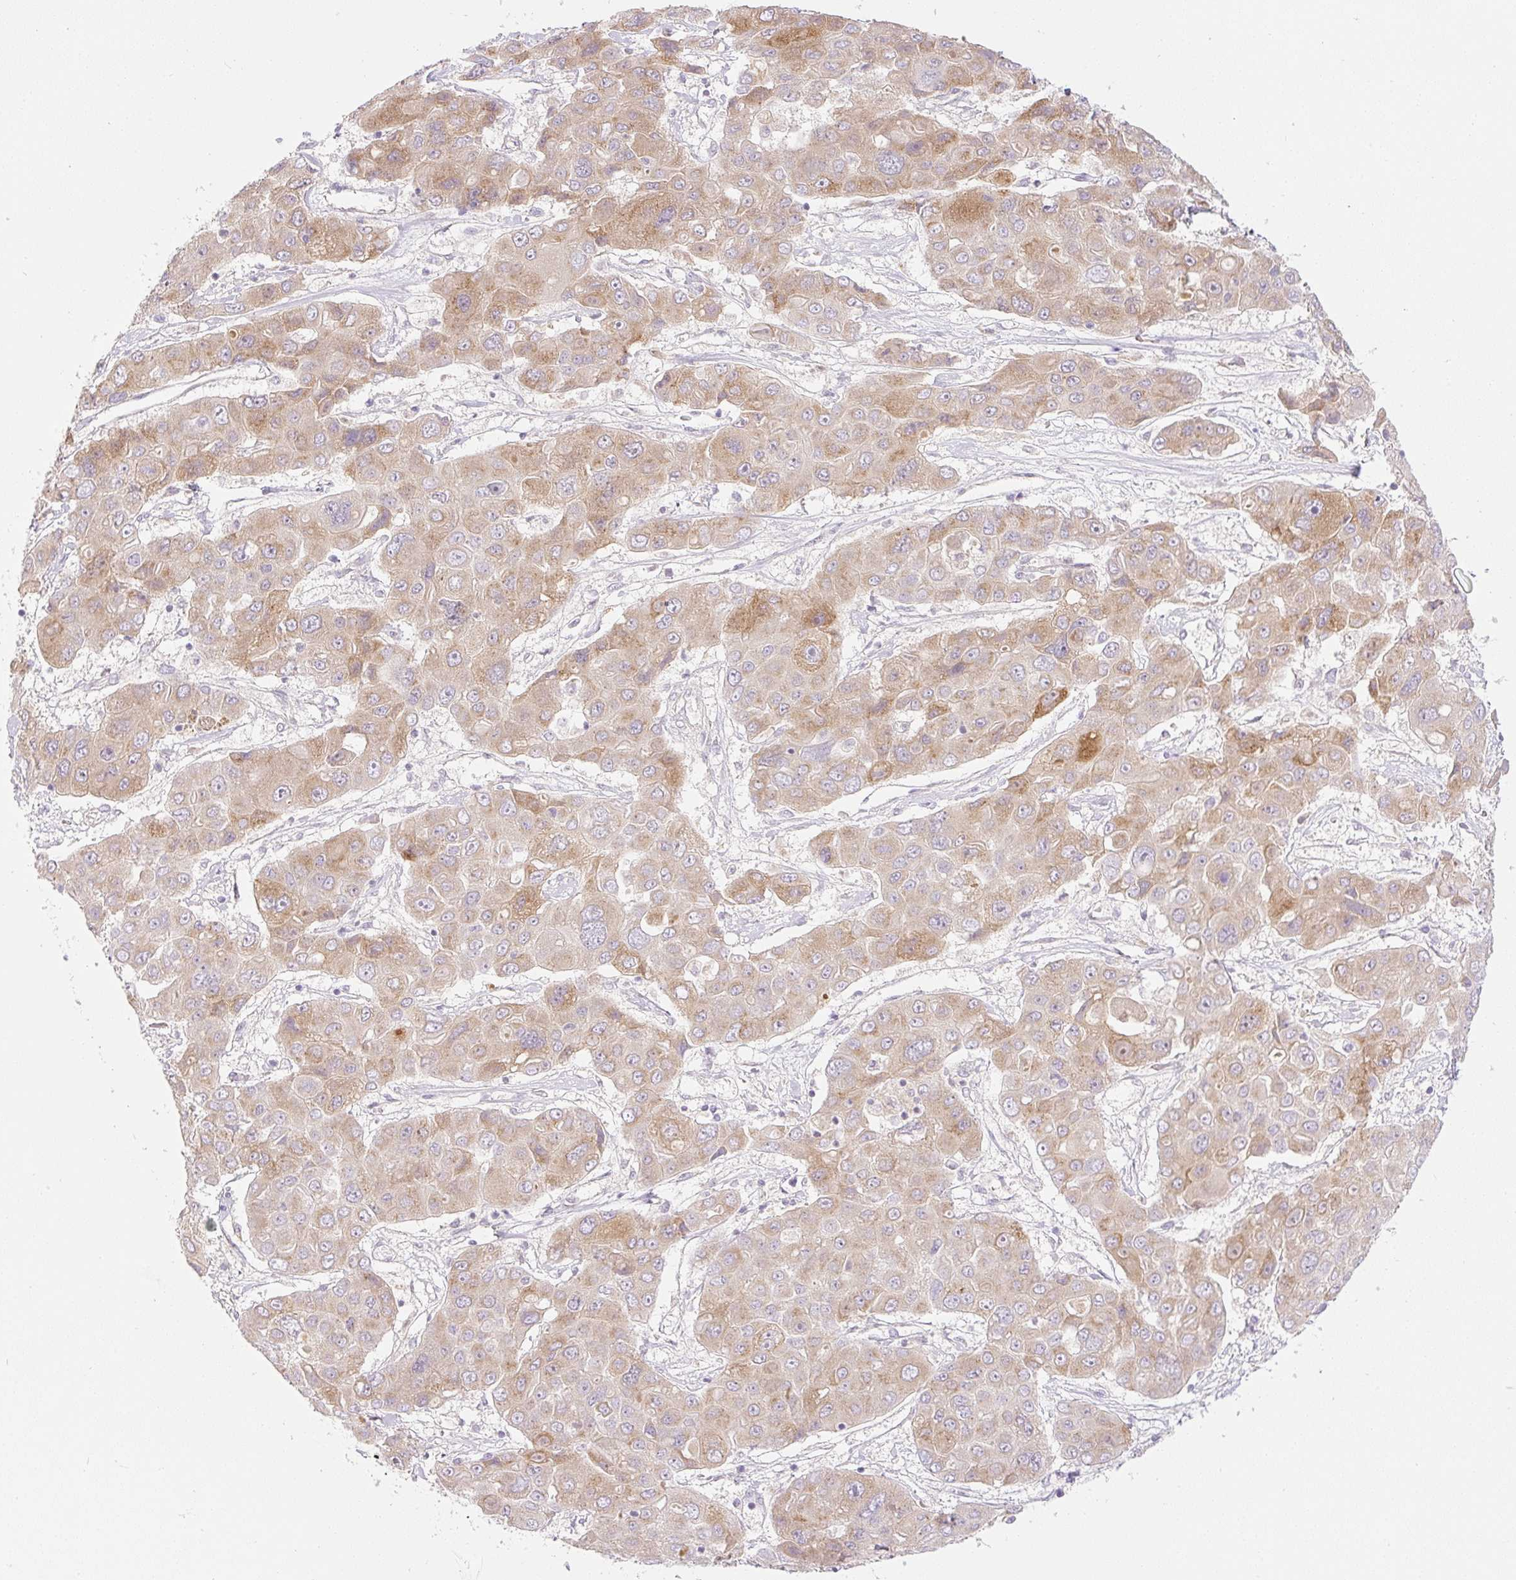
{"staining": {"intensity": "moderate", "quantity": ">75%", "location": "cytoplasmic/membranous"}, "tissue": "liver cancer", "cell_type": "Tumor cells", "image_type": "cancer", "snomed": [{"axis": "morphology", "description": "Cholangiocarcinoma"}, {"axis": "topography", "description": "Liver"}], "caption": "Human liver cancer stained for a protein (brown) reveals moderate cytoplasmic/membranous positive expression in about >75% of tumor cells.", "gene": "MIA2", "patient": {"sex": "male", "age": 67}}